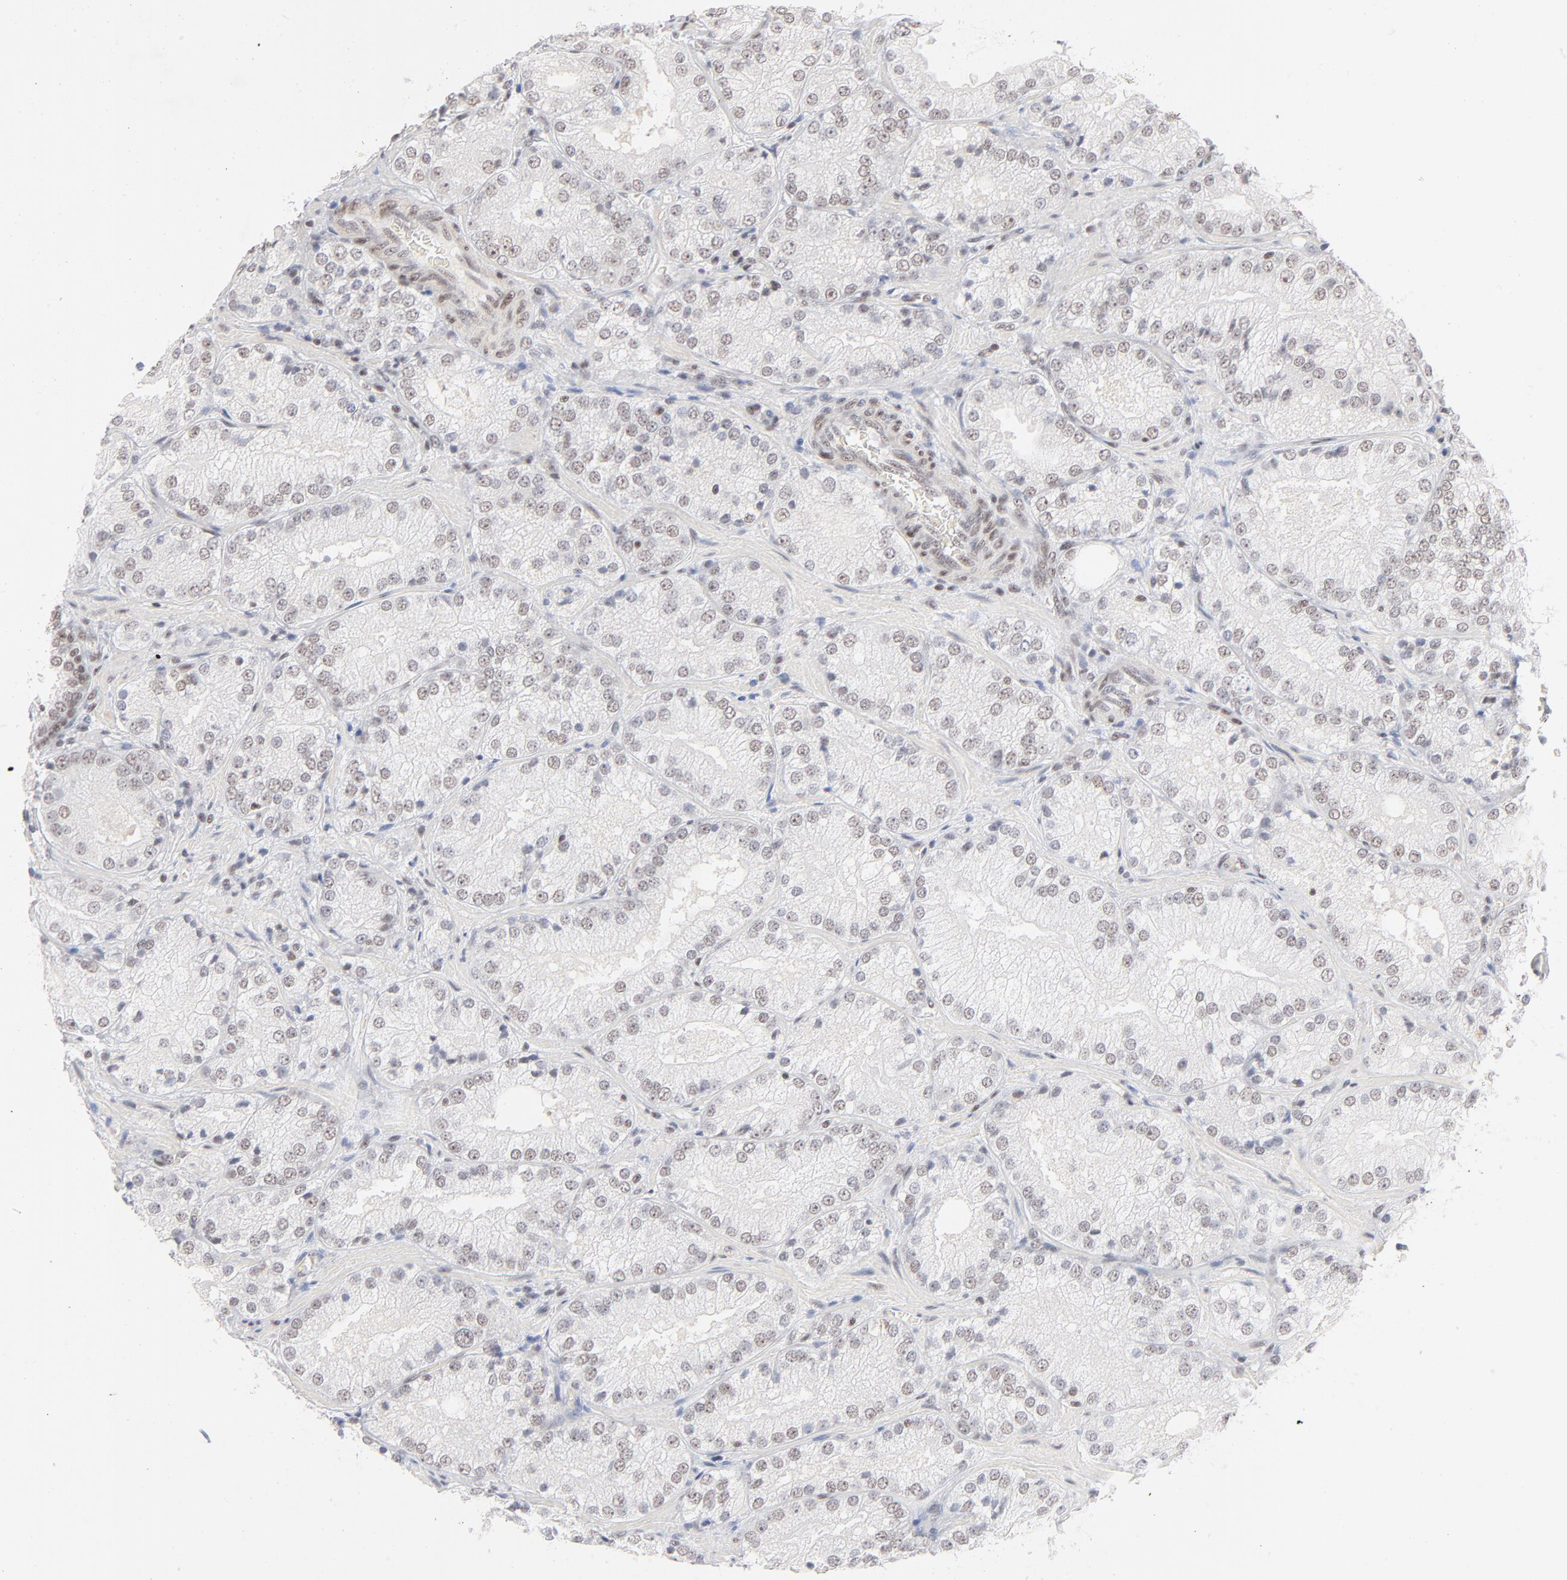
{"staining": {"intensity": "weak", "quantity": "<25%", "location": "nuclear"}, "tissue": "prostate cancer", "cell_type": "Tumor cells", "image_type": "cancer", "snomed": [{"axis": "morphology", "description": "Adenocarcinoma, Low grade"}, {"axis": "topography", "description": "Prostate"}], "caption": "IHC micrograph of neoplastic tissue: prostate low-grade adenocarcinoma stained with DAB demonstrates no significant protein positivity in tumor cells.", "gene": "ZNF143", "patient": {"sex": "male", "age": 60}}